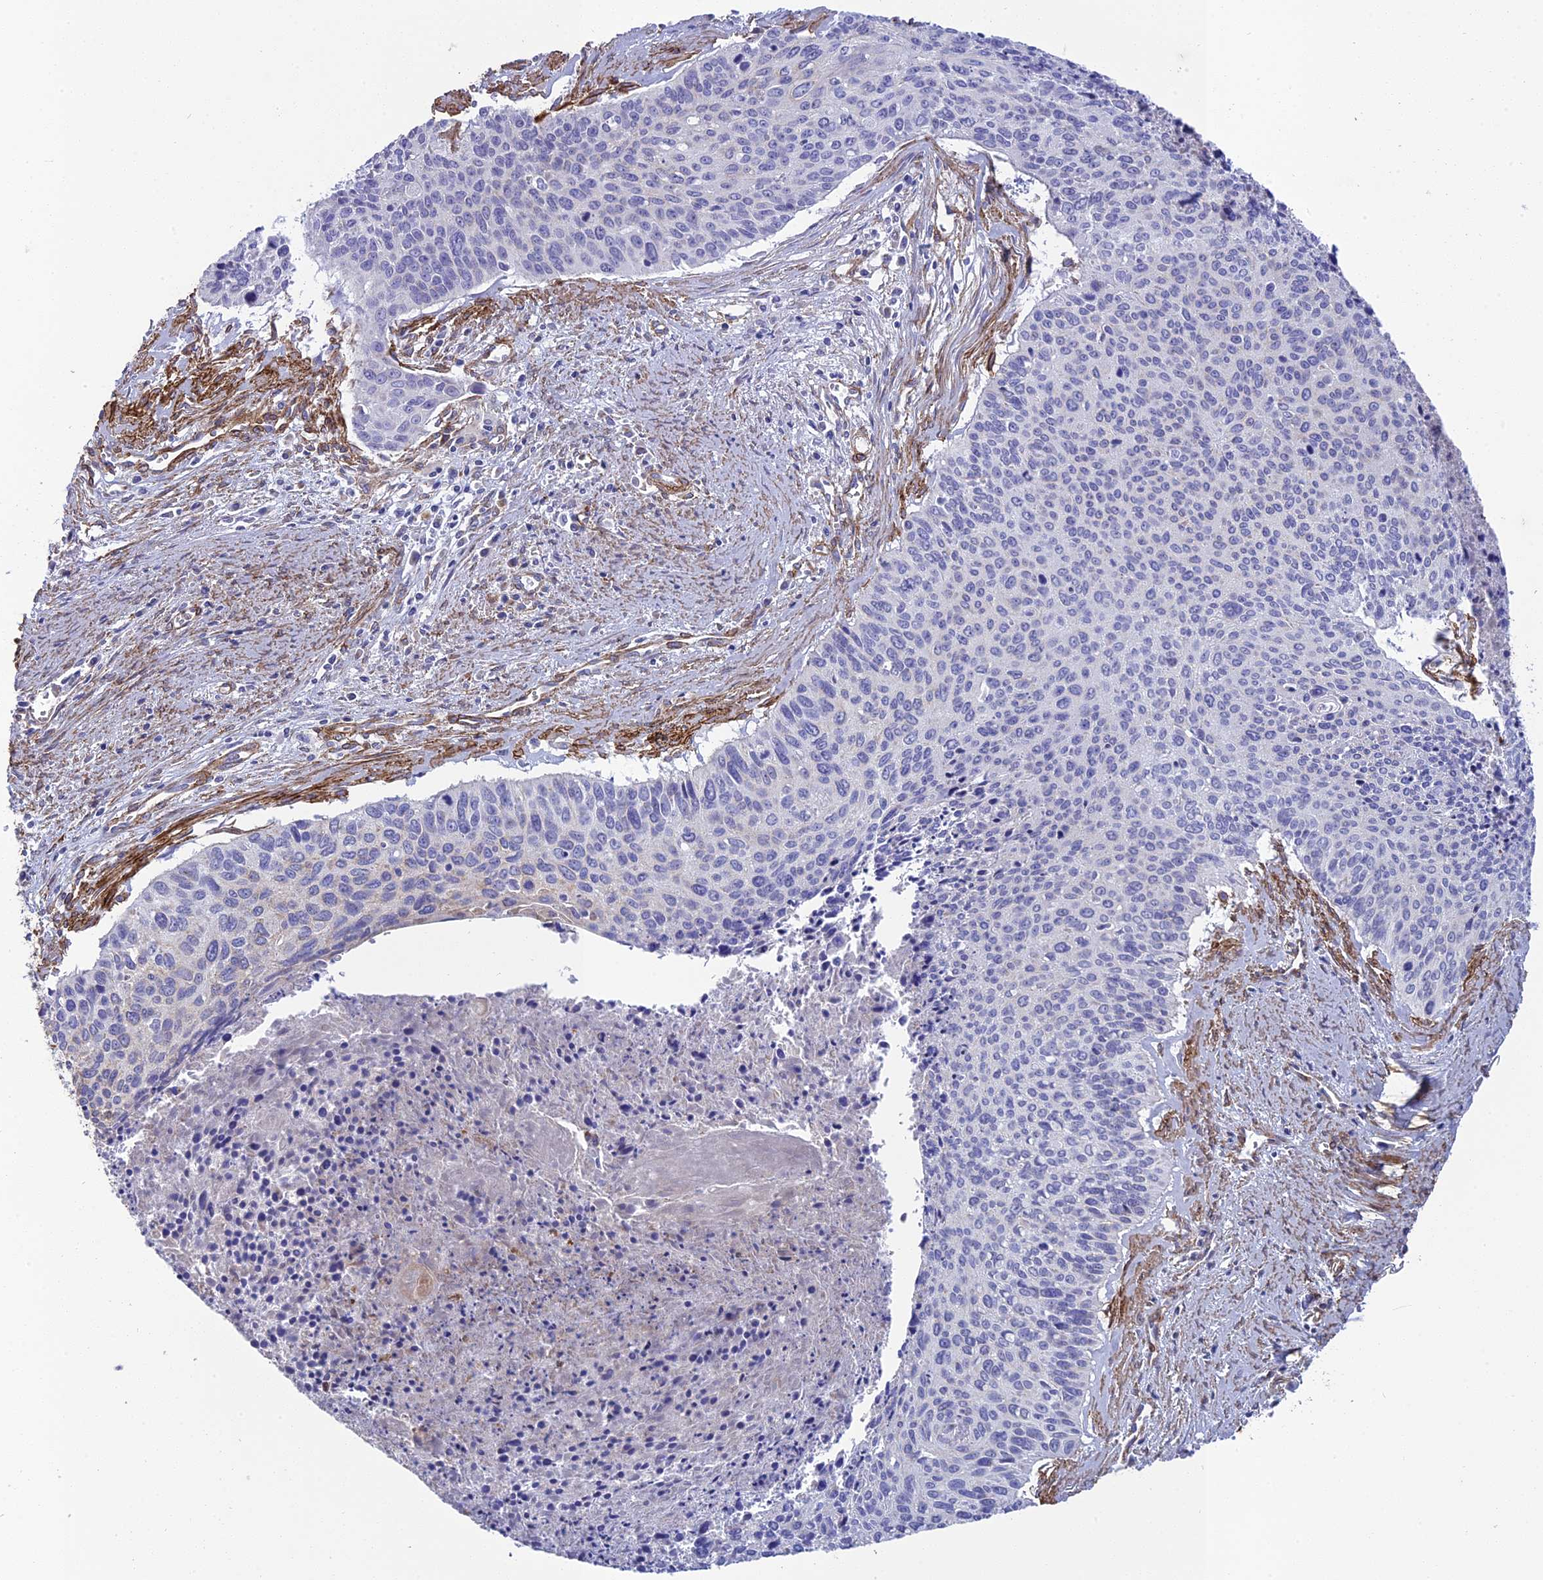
{"staining": {"intensity": "negative", "quantity": "none", "location": "none"}, "tissue": "cervical cancer", "cell_type": "Tumor cells", "image_type": "cancer", "snomed": [{"axis": "morphology", "description": "Squamous cell carcinoma, NOS"}, {"axis": "topography", "description": "Cervix"}], "caption": "Tumor cells show no significant expression in cervical squamous cell carcinoma.", "gene": "TNS1", "patient": {"sex": "female", "age": 55}}